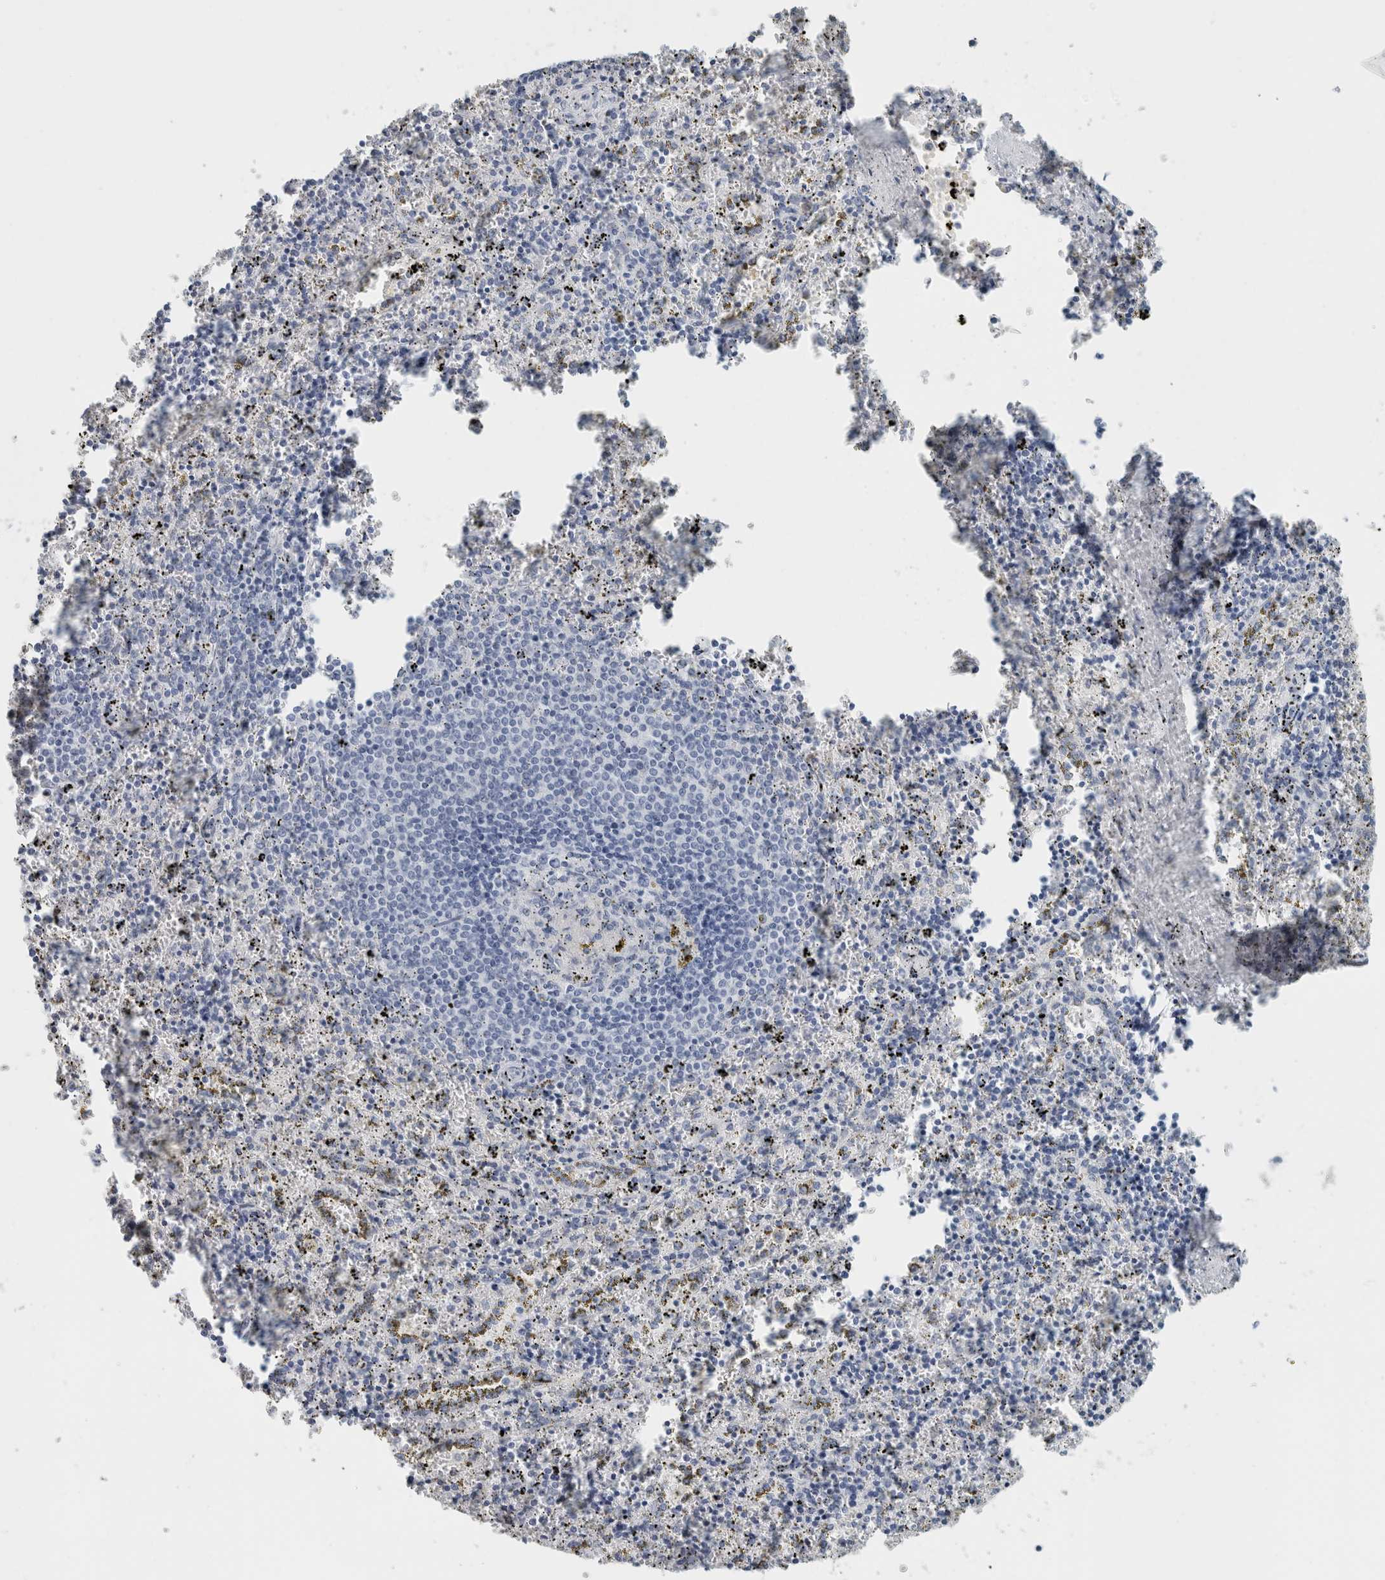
{"staining": {"intensity": "negative", "quantity": "none", "location": "none"}, "tissue": "spleen", "cell_type": "Cells in red pulp", "image_type": "normal", "snomed": [{"axis": "morphology", "description": "Normal tissue, NOS"}, {"axis": "topography", "description": "Spleen"}], "caption": "Micrograph shows no protein staining in cells in red pulp of normal spleen. Brightfield microscopy of IHC stained with DAB (brown) and hematoxylin (blue), captured at high magnification.", "gene": "TSPAN8", "patient": {"sex": "male", "age": 11}}